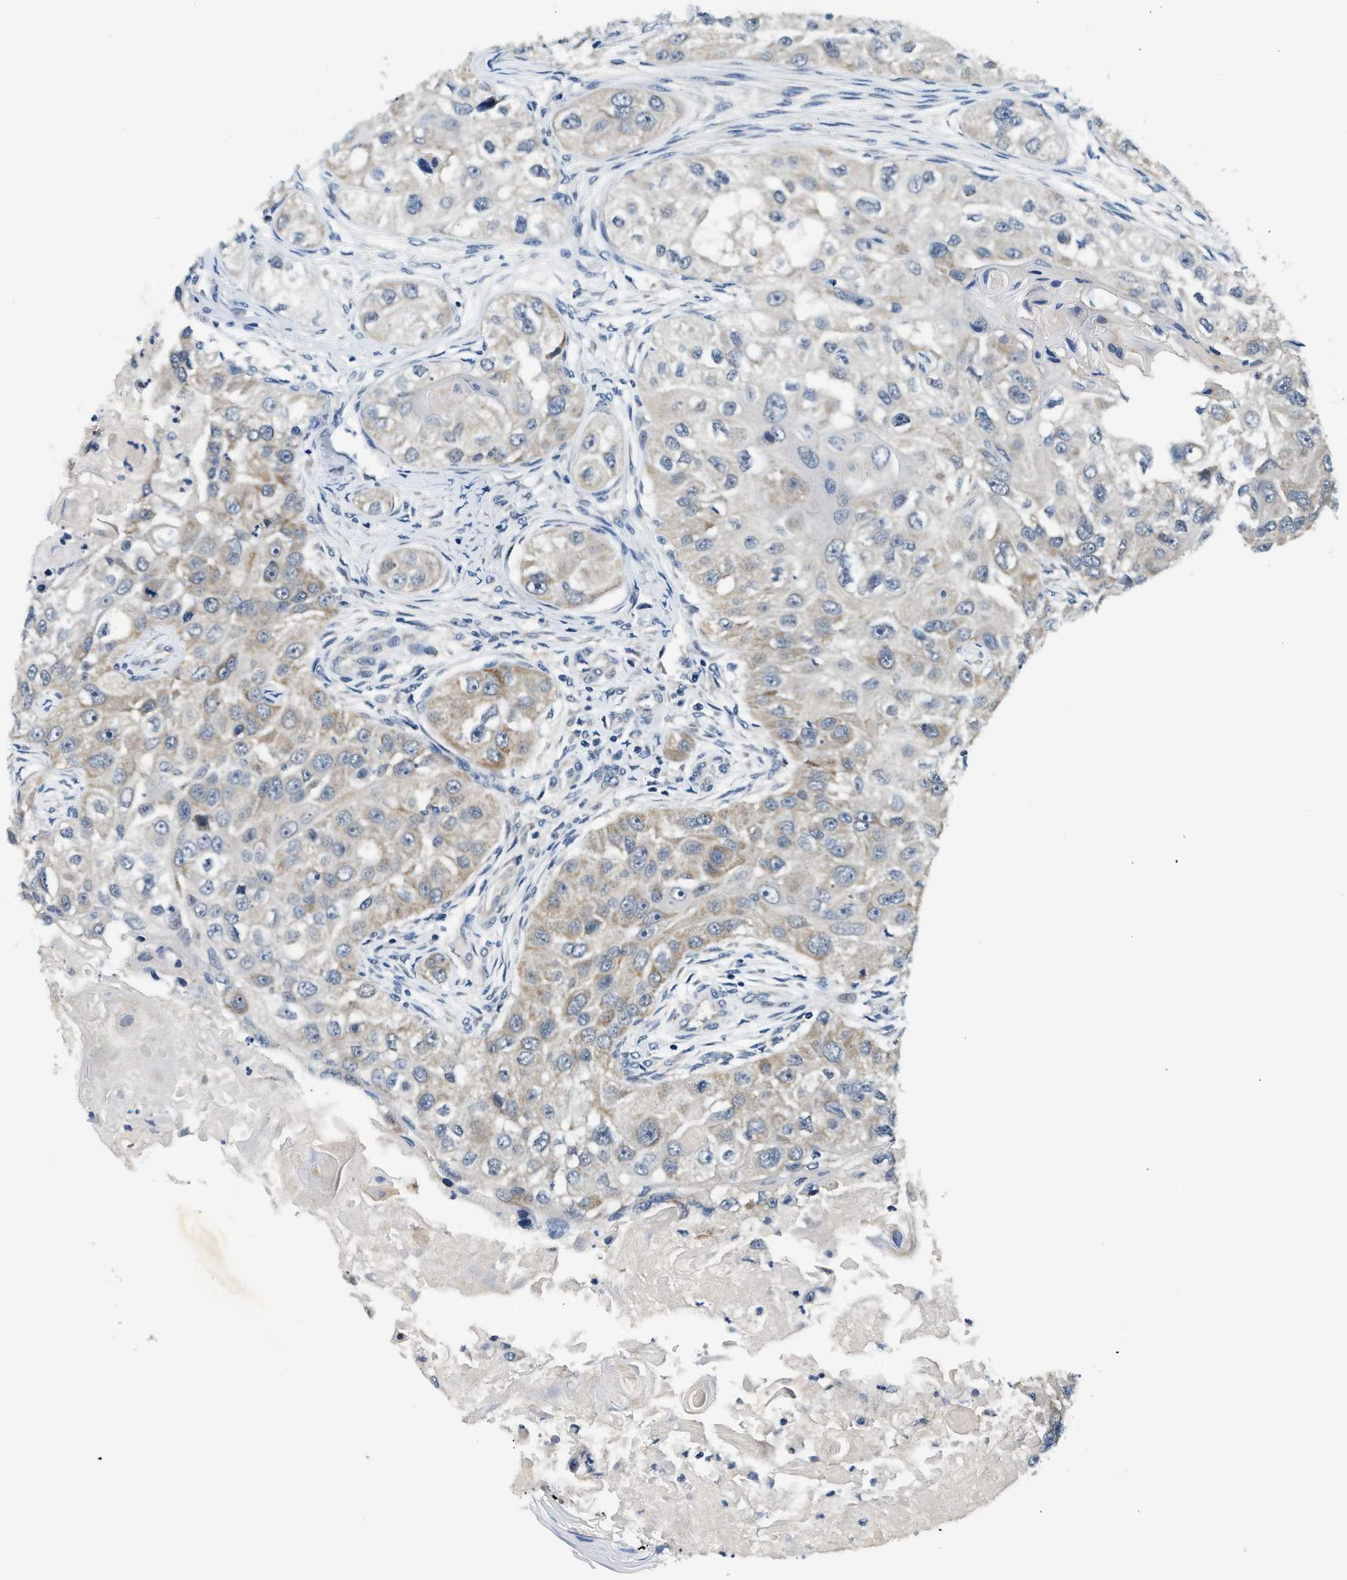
{"staining": {"intensity": "weak", "quantity": "25%-75%", "location": "cytoplasmic/membranous"}, "tissue": "head and neck cancer", "cell_type": "Tumor cells", "image_type": "cancer", "snomed": [{"axis": "morphology", "description": "Normal tissue, NOS"}, {"axis": "morphology", "description": "Squamous cell carcinoma, NOS"}, {"axis": "topography", "description": "Skeletal muscle"}, {"axis": "topography", "description": "Head-Neck"}], "caption": "Immunohistochemical staining of human squamous cell carcinoma (head and neck) shows weak cytoplasmic/membranous protein positivity in about 25%-75% of tumor cells. Ihc stains the protein of interest in brown and the nuclei are stained blue.", "gene": "YAE1", "patient": {"sex": "male", "age": 51}}